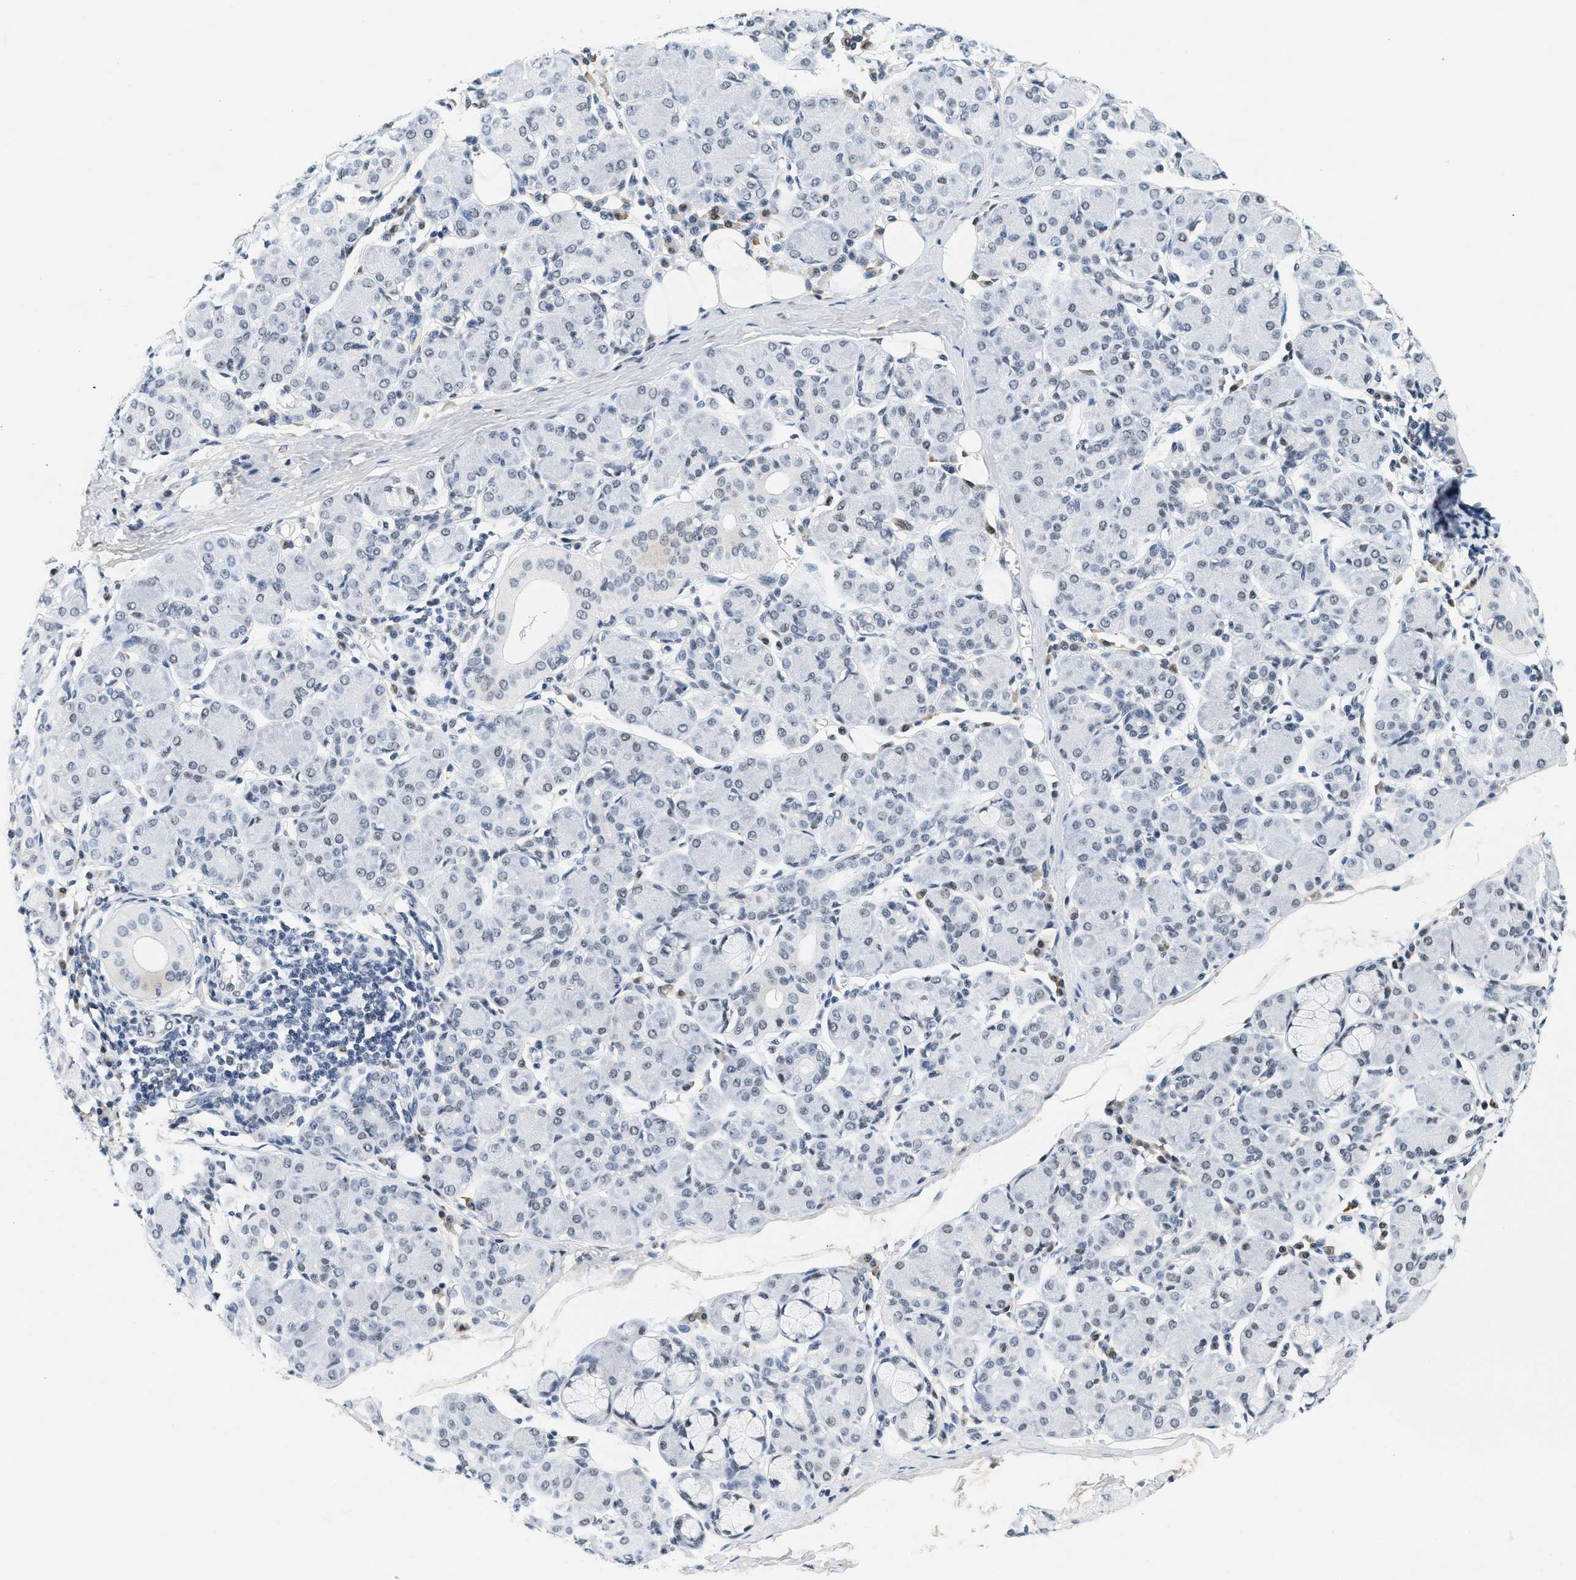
{"staining": {"intensity": "weak", "quantity": "<25%", "location": "nuclear"}, "tissue": "salivary gland", "cell_type": "Glandular cells", "image_type": "normal", "snomed": [{"axis": "morphology", "description": "Normal tissue, NOS"}, {"axis": "morphology", "description": "Inflammation, NOS"}, {"axis": "topography", "description": "Lymph node"}, {"axis": "topography", "description": "Salivary gland"}], "caption": "IHC photomicrograph of unremarkable salivary gland stained for a protein (brown), which reveals no expression in glandular cells.", "gene": "ATF2", "patient": {"sex": "male", "age": 3}}